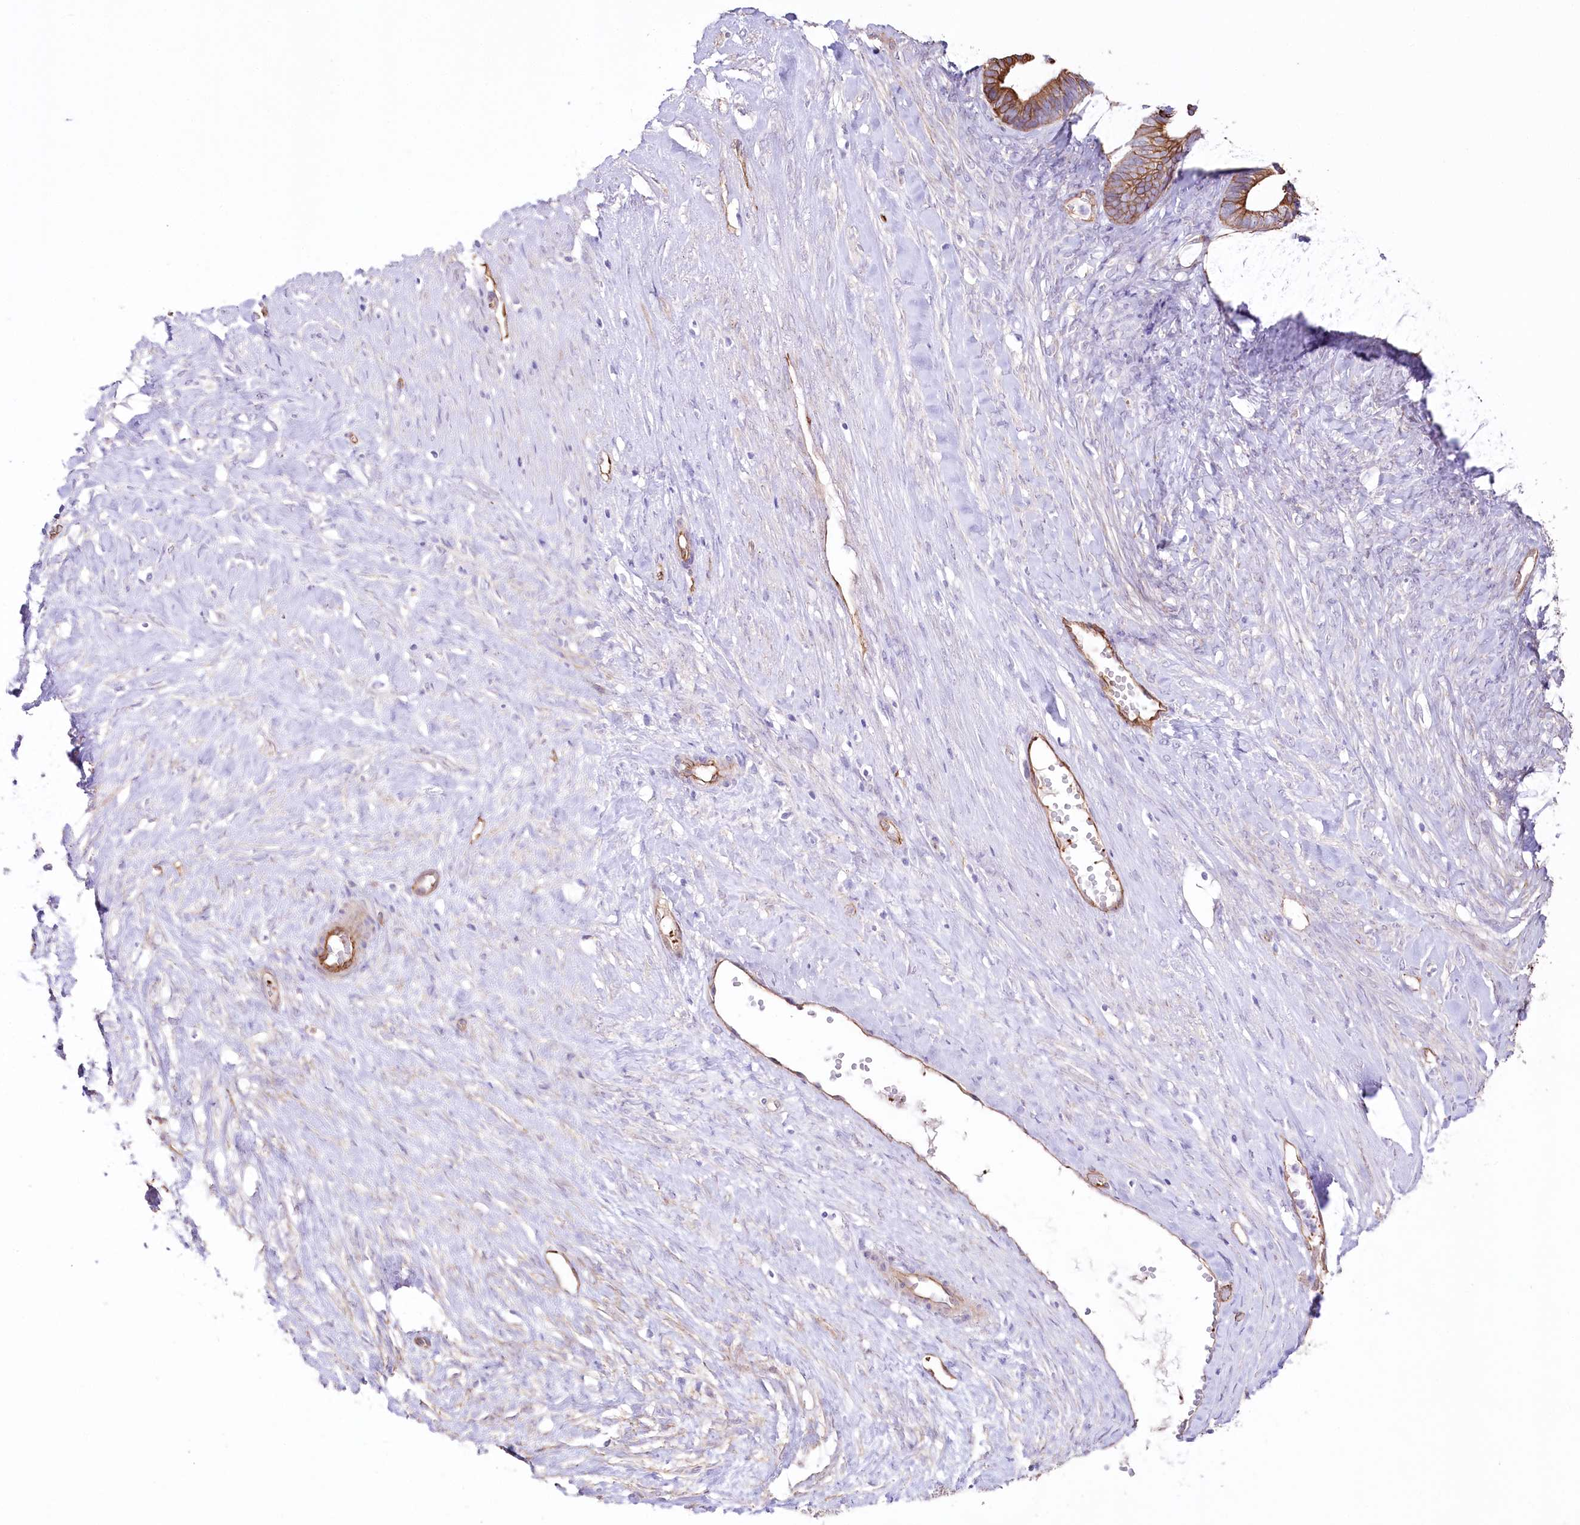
{"staining": {"intensity": "strong", "quantity": ">75%", "location": "cytoplasmic/membranous"}, "tissue": "ovarian cancer", "cell_type": "Tumor cells", "image_type": "cancer", "snomed": [{"axis": "morphology", "description": "Cystadenocarcinoma, serous, NOS"}, {"axis": "topography", "description": "Ovary"}], "caption": "Serous cystadenocarcinoma (ovarian) tissue reveals strong cytoplasmic/membranous staining in approximately >75% of tumor cells, visualized by immunohistochemistry.", "gene": "SLC39A10", "patient": {"sex": "female", "age": 56}}